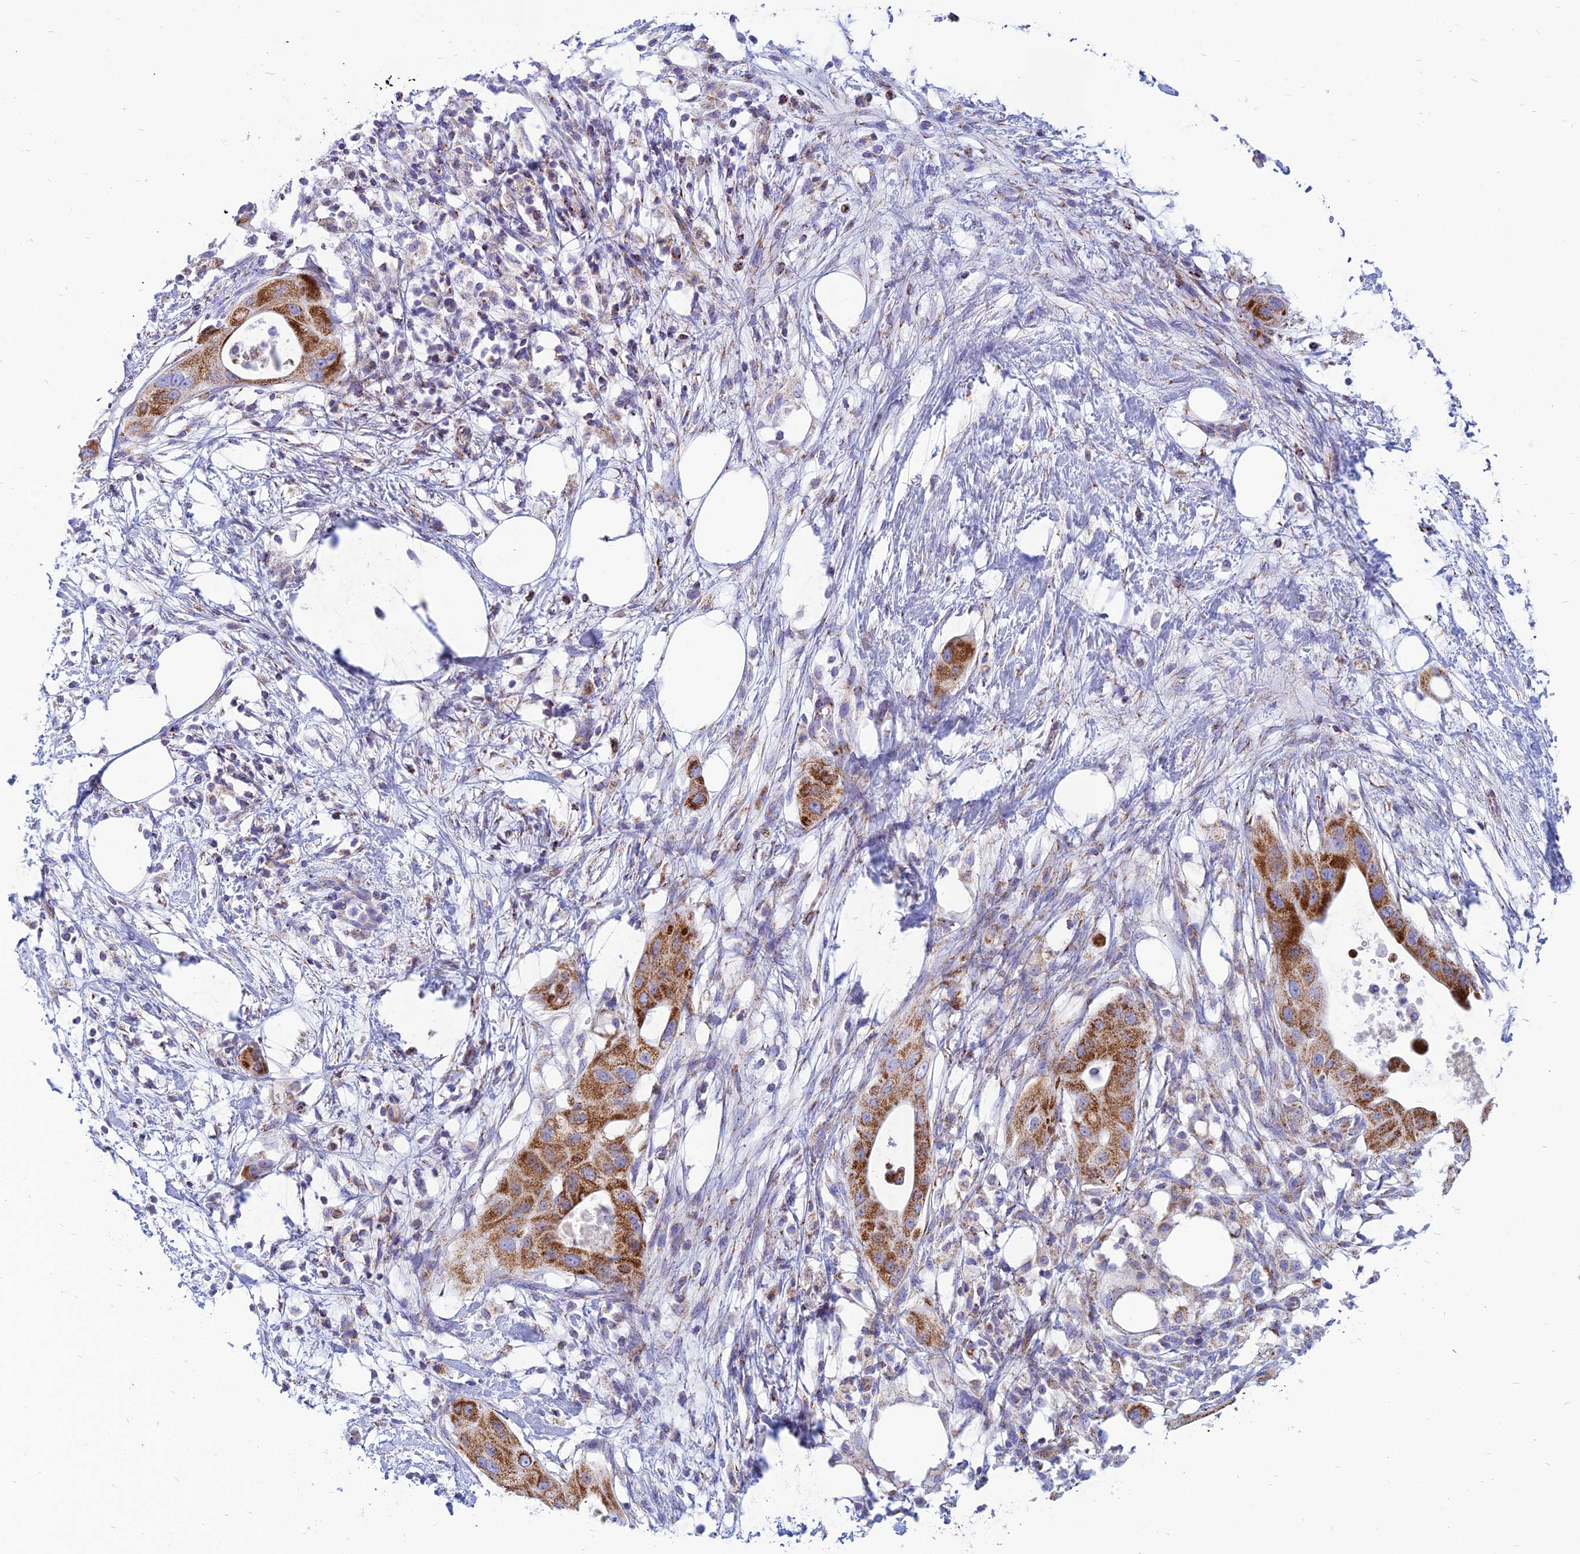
{"staining": {"intensity": "strong", "quantity": ">75%", "location": "cytoplasmic/membranous"}, "tissue": "pancreatic cancer", "cell_type": "Tumor cells", "image_type": "cancer", "snomed": [{"axis": "morphology", "description": "Adenocarcinoma, NOS"}, {"axis": "topography", "description": "Pancreas"}], "caption": "Pancreatic cancer (adenocarcinoma) stained for a protein demonstrates strong cytoplasmic/membranous positivity in tumor cells.", "gene": "PACC1", "patient": {"sex": "male", "age": 68}}